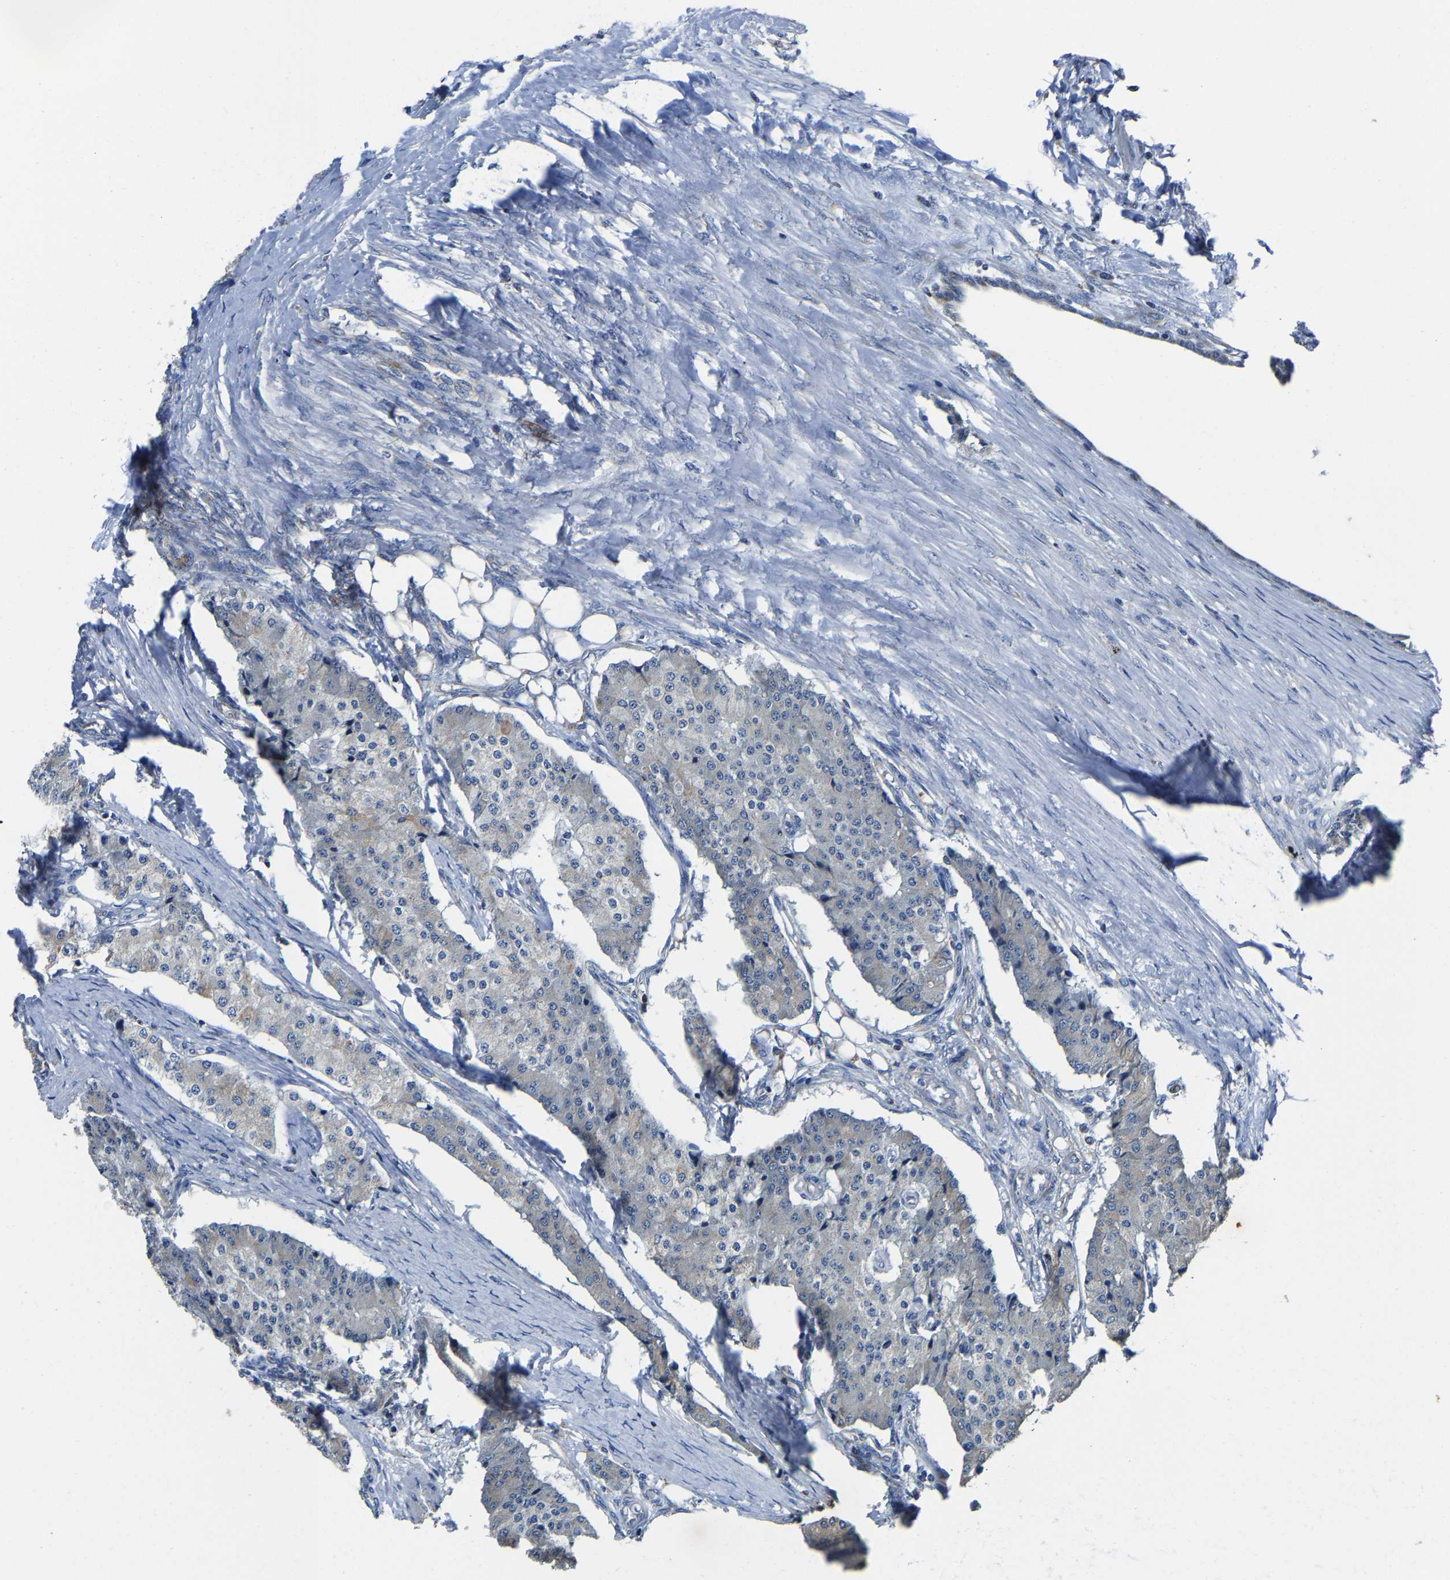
{"staining": {"intensity": "weak", "quantity": "<25%", "location": "cytoplasmic/membranous"}, "tissue": "carcinoid", "cell_type": "Tumor cells", "image_type": "cancer", "snomed": [{"axis": "morphology", "description": "Carcinoid, malignant, NOS"}, {"axis": "topography", "description": "Colon"}], "caption": "The image shows no significant staining in tumor cells of malignant carcinoid. The staining was performed using DAB to visualize the protein expression in brown, while the nuclei were stained in blue with hematoxylin (Magnification: 20x).", "gene": "AGK", "patient": {"sex": "female", "age": 52}}